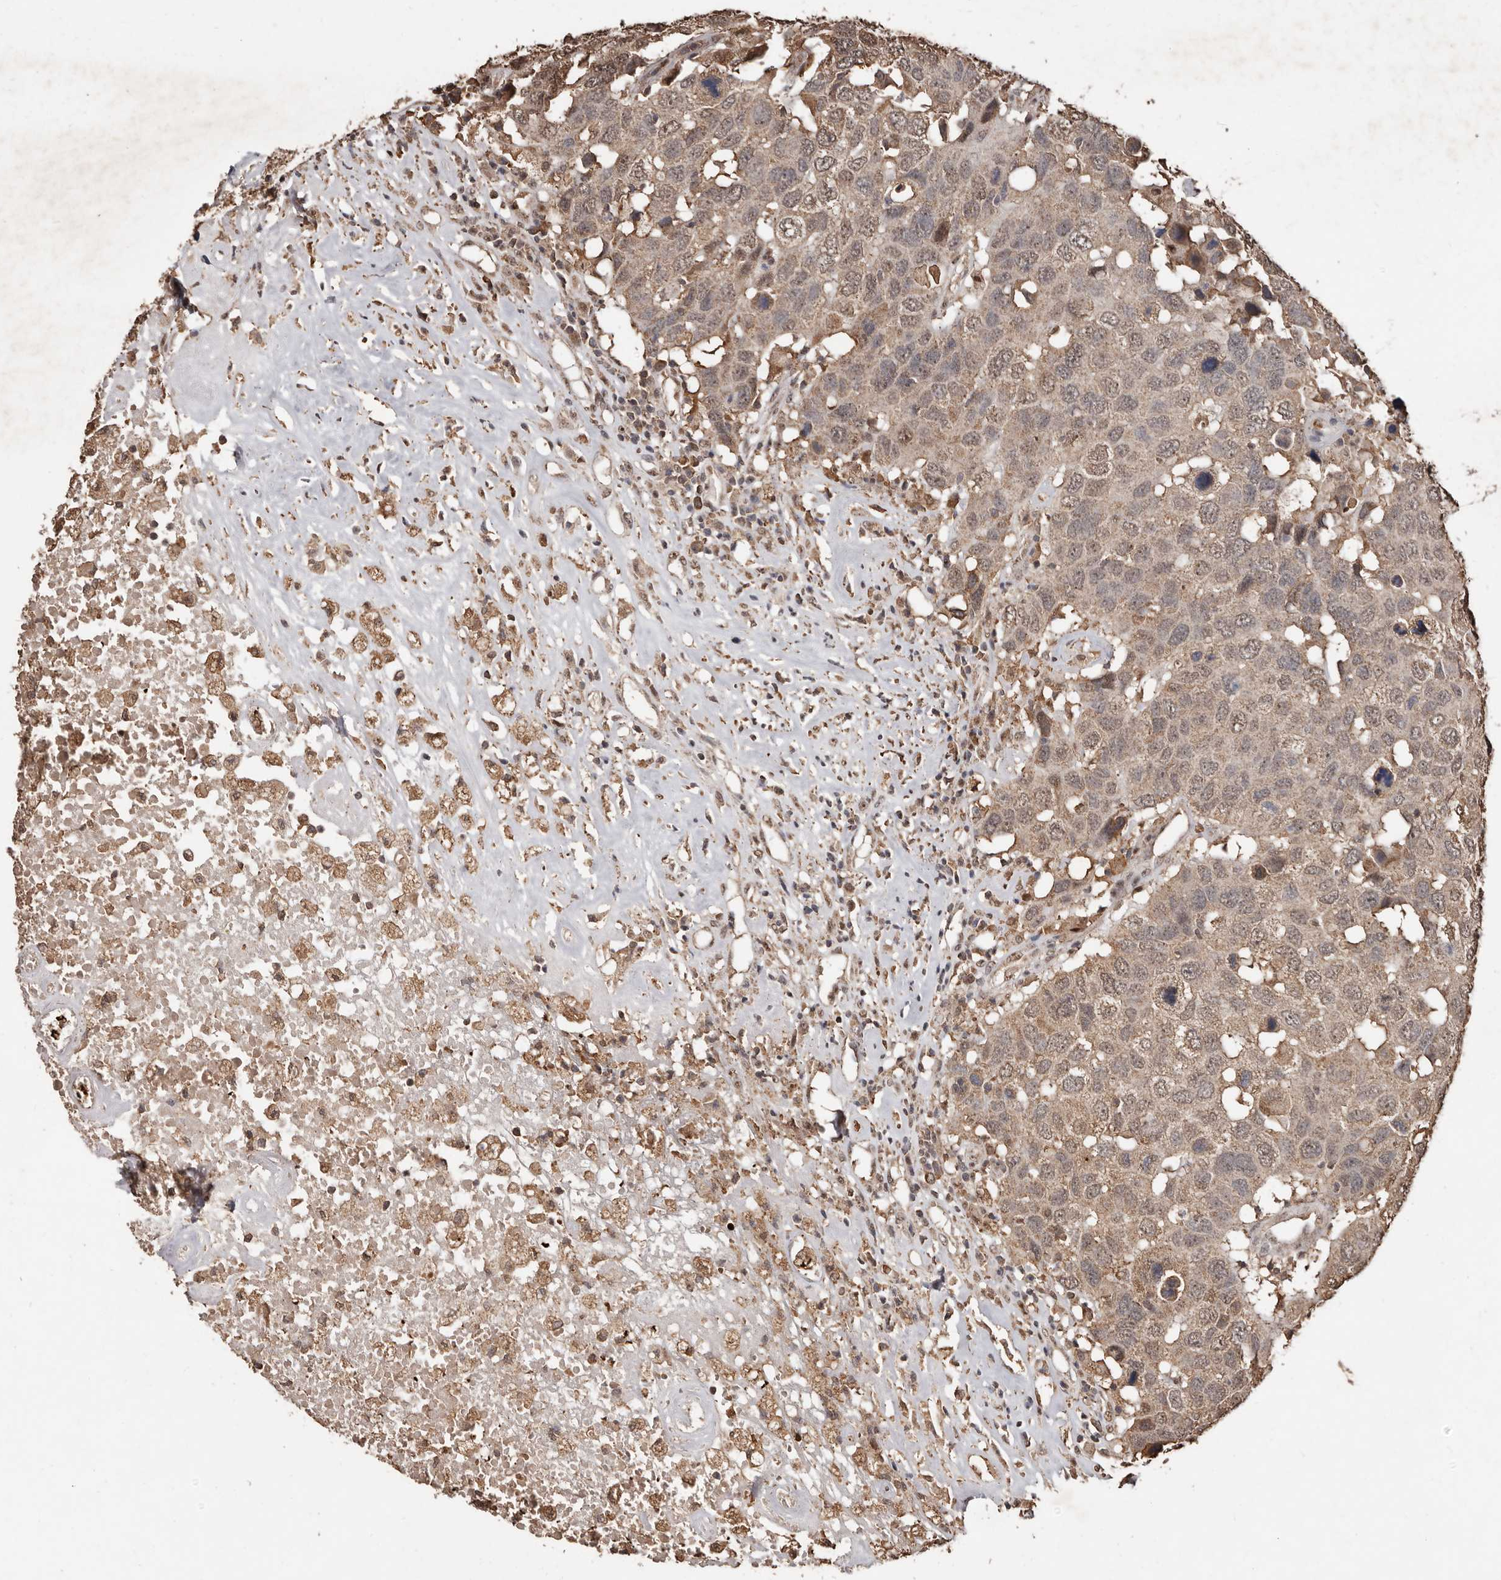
{"staining": {"intensity": "weak", "quantity": ">75%", "location": "cytoplasmic/membranous,nuclear"}, "tissue": "head and neck cancer", "cell_type": "Tumor cells", "image_type": "cancer", "snomed": [{"axis": "morphology", "description": "Squamous cell carcinoma, NOS"}, {"axis": "topography", "description": "Head-Neck"}], "caption": "Protein expression analysis of human head and neck cancer (squamous cell carcinoma) reveals weak cytoplasmic/membranous and nuclear positivity in about >75% of tumor cells.", "gene": "GRAMD2A", "patient": {"sex": "male", "age": 66}}